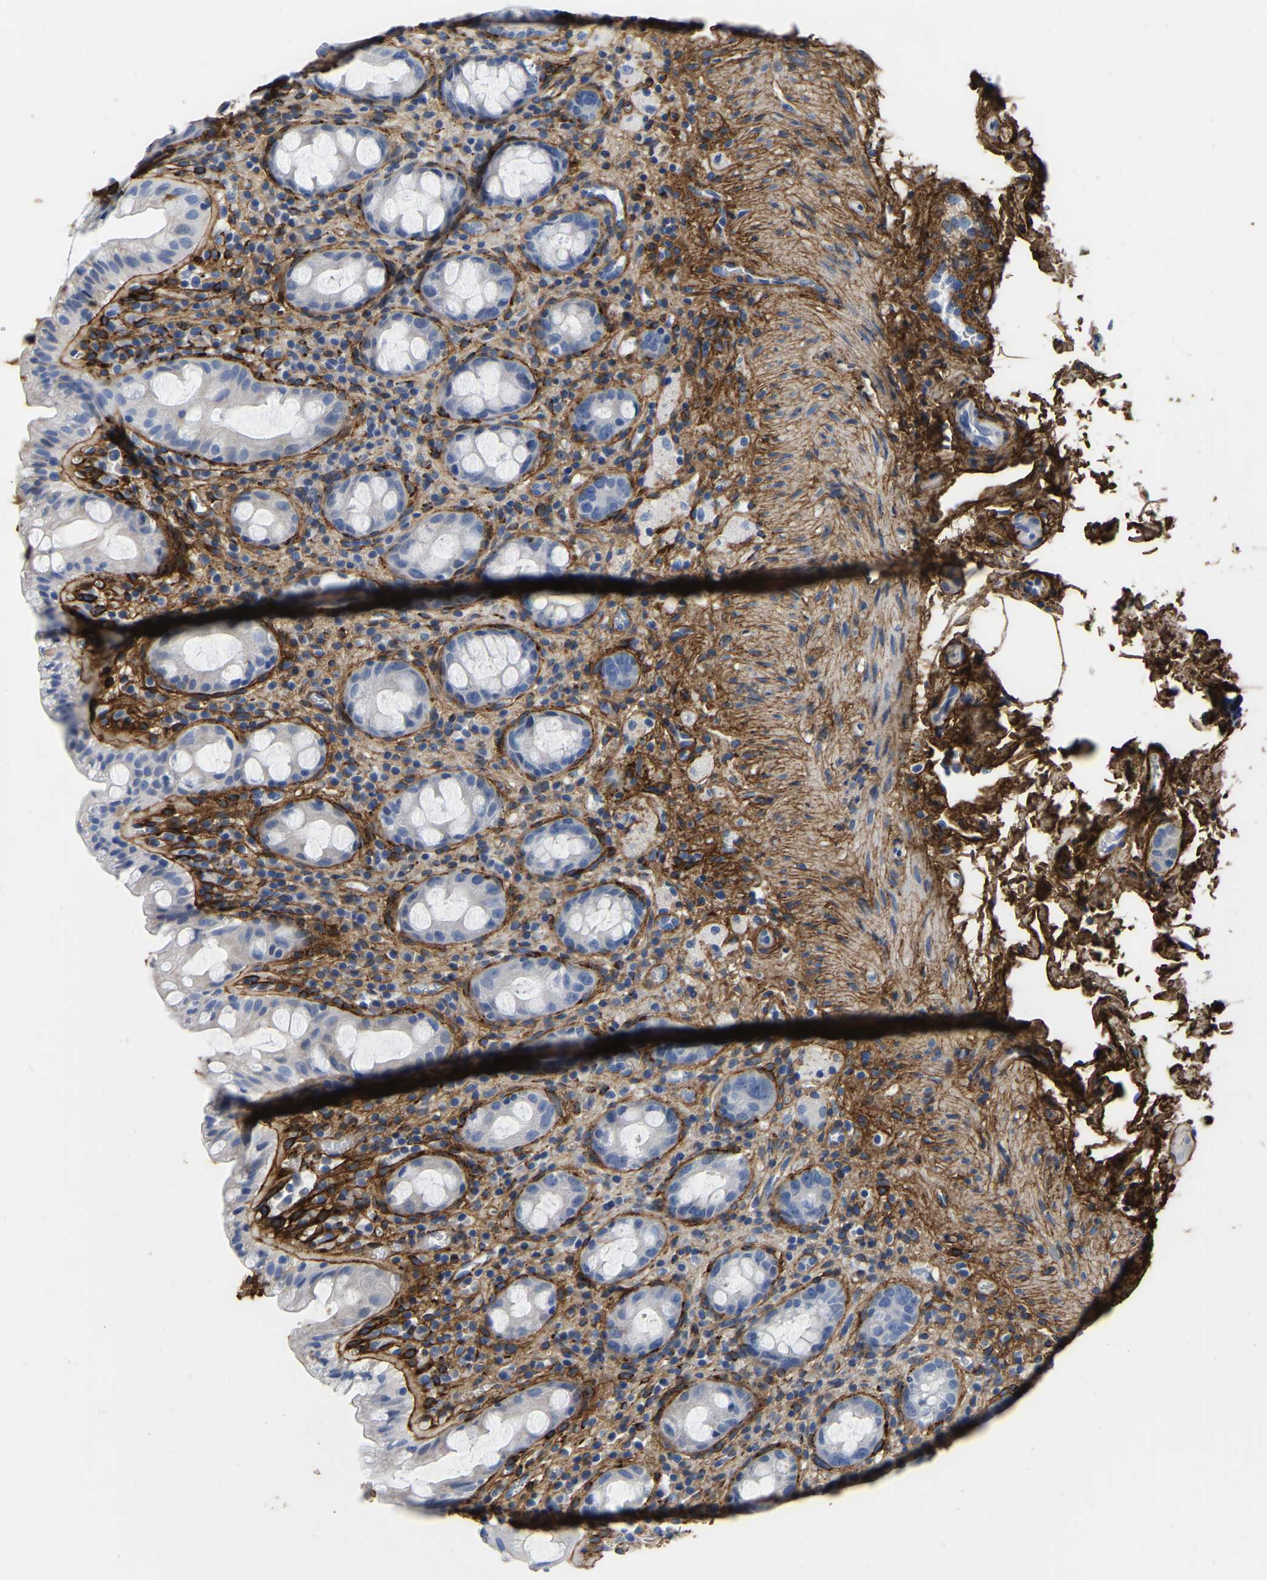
{"staining": {"intensity": "negative", "quantity": "none", "location": "none"}, "tissue": "rectum", "cell_type": "Glandular cells", "image_type": "normal", "snomed": [{"axis": "morphology", "description": "Normal tissue, NOS"}, {"axis": "topography", "description": "Rectum"}], "caption": "The histopathology image reveals no staining of glandular cells in normal rectum.", "gene": "COL6A1", "patient": {"sex": "male", "age": 44}}